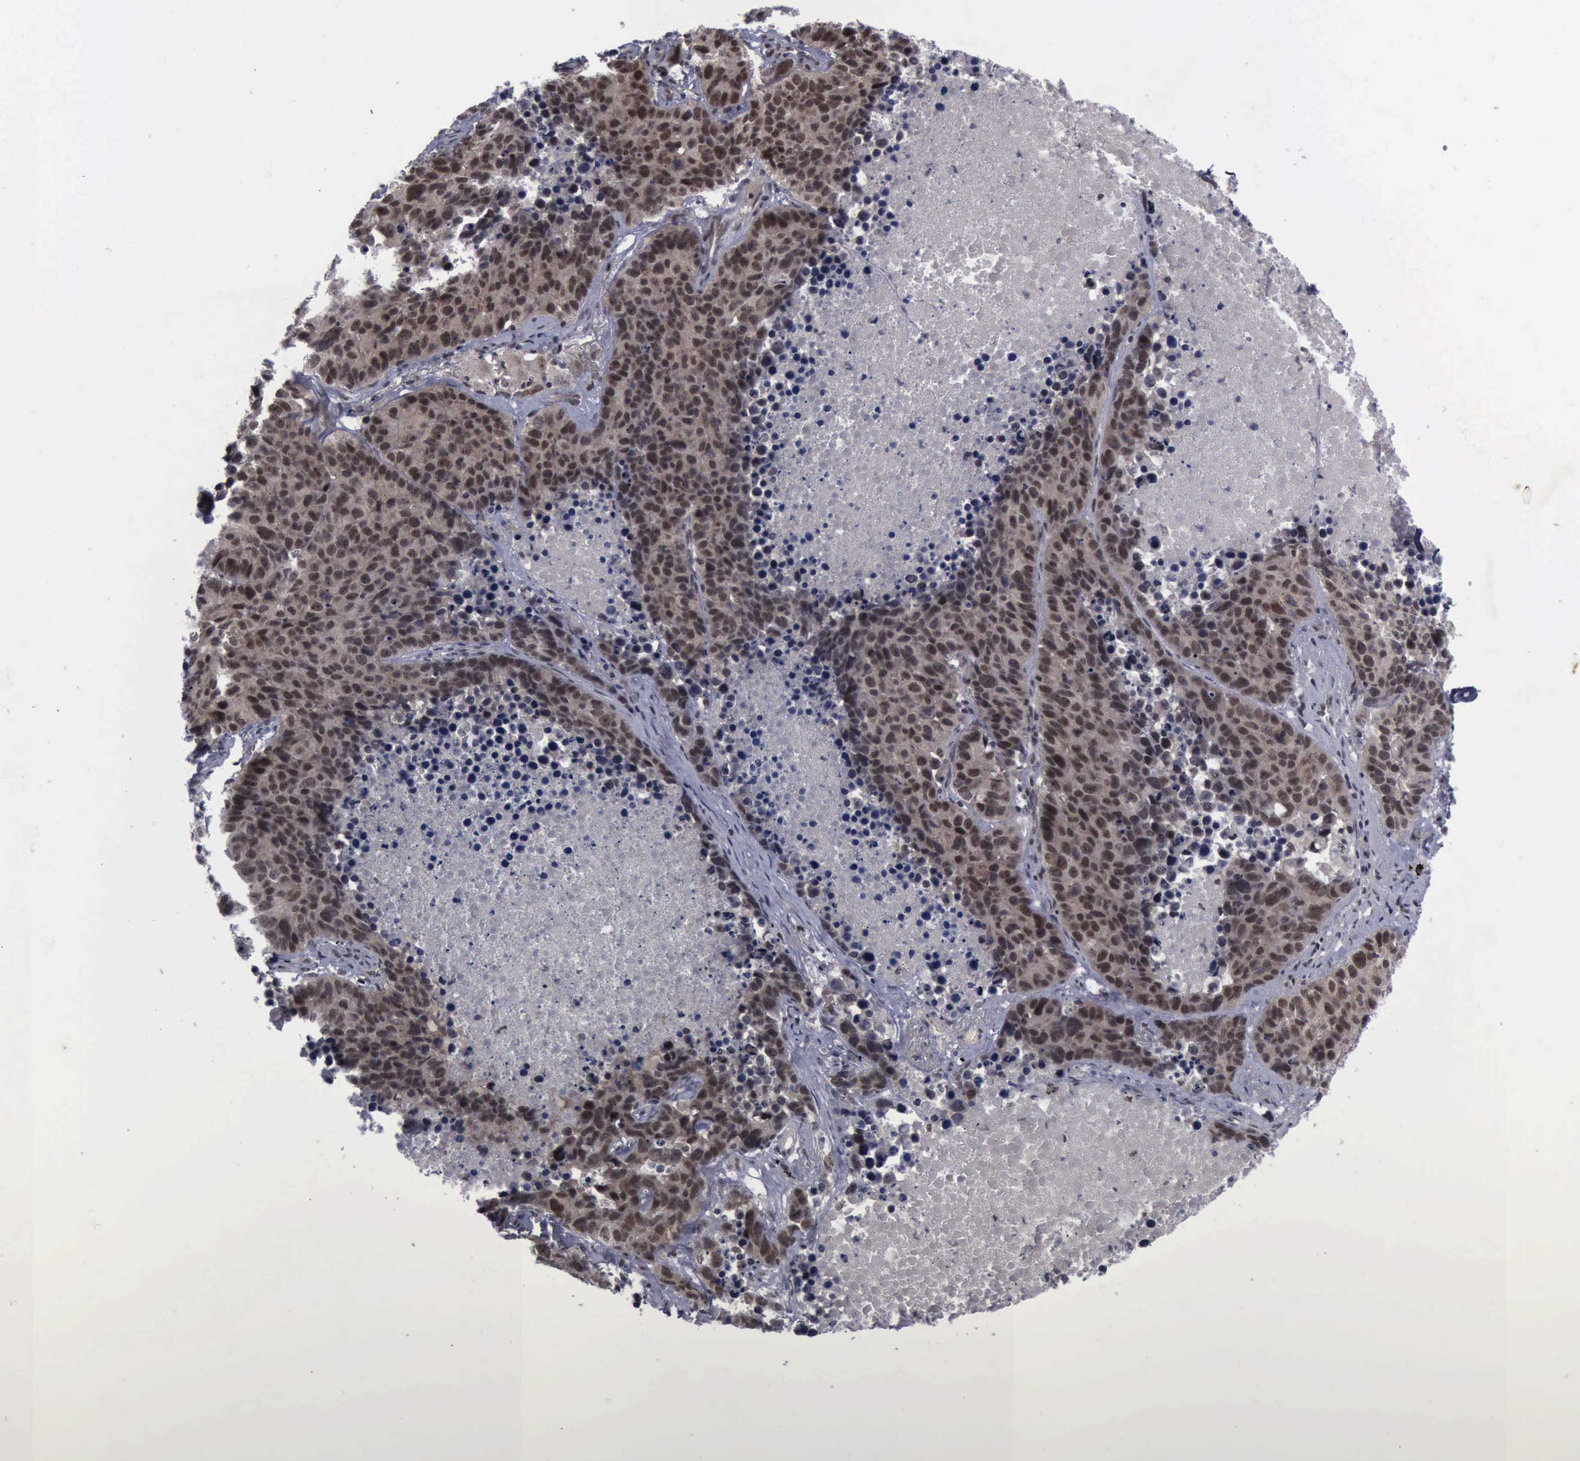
{"staining": {"intensity": "moderate", "quantity": ">75%", "location": "cytoplasmic/membranous,nuclear"}, "tissue": "lung cancer", "cell_type": "Tumor cells", "image_type": "cancer", "snomed": [{"axis": "morphology", "description": "Carcinoid, malignant, NOS"}, {"axis": "topography", "description": "Lung"}], "caption": "Carcinoid (malignant) (lung) tissue shows moderate cytoplasmic/membranous and nuclear expression in approximately >75% of tumor cells", "gene": "ATM", "patient": {"sex": "male", "age": 60}}